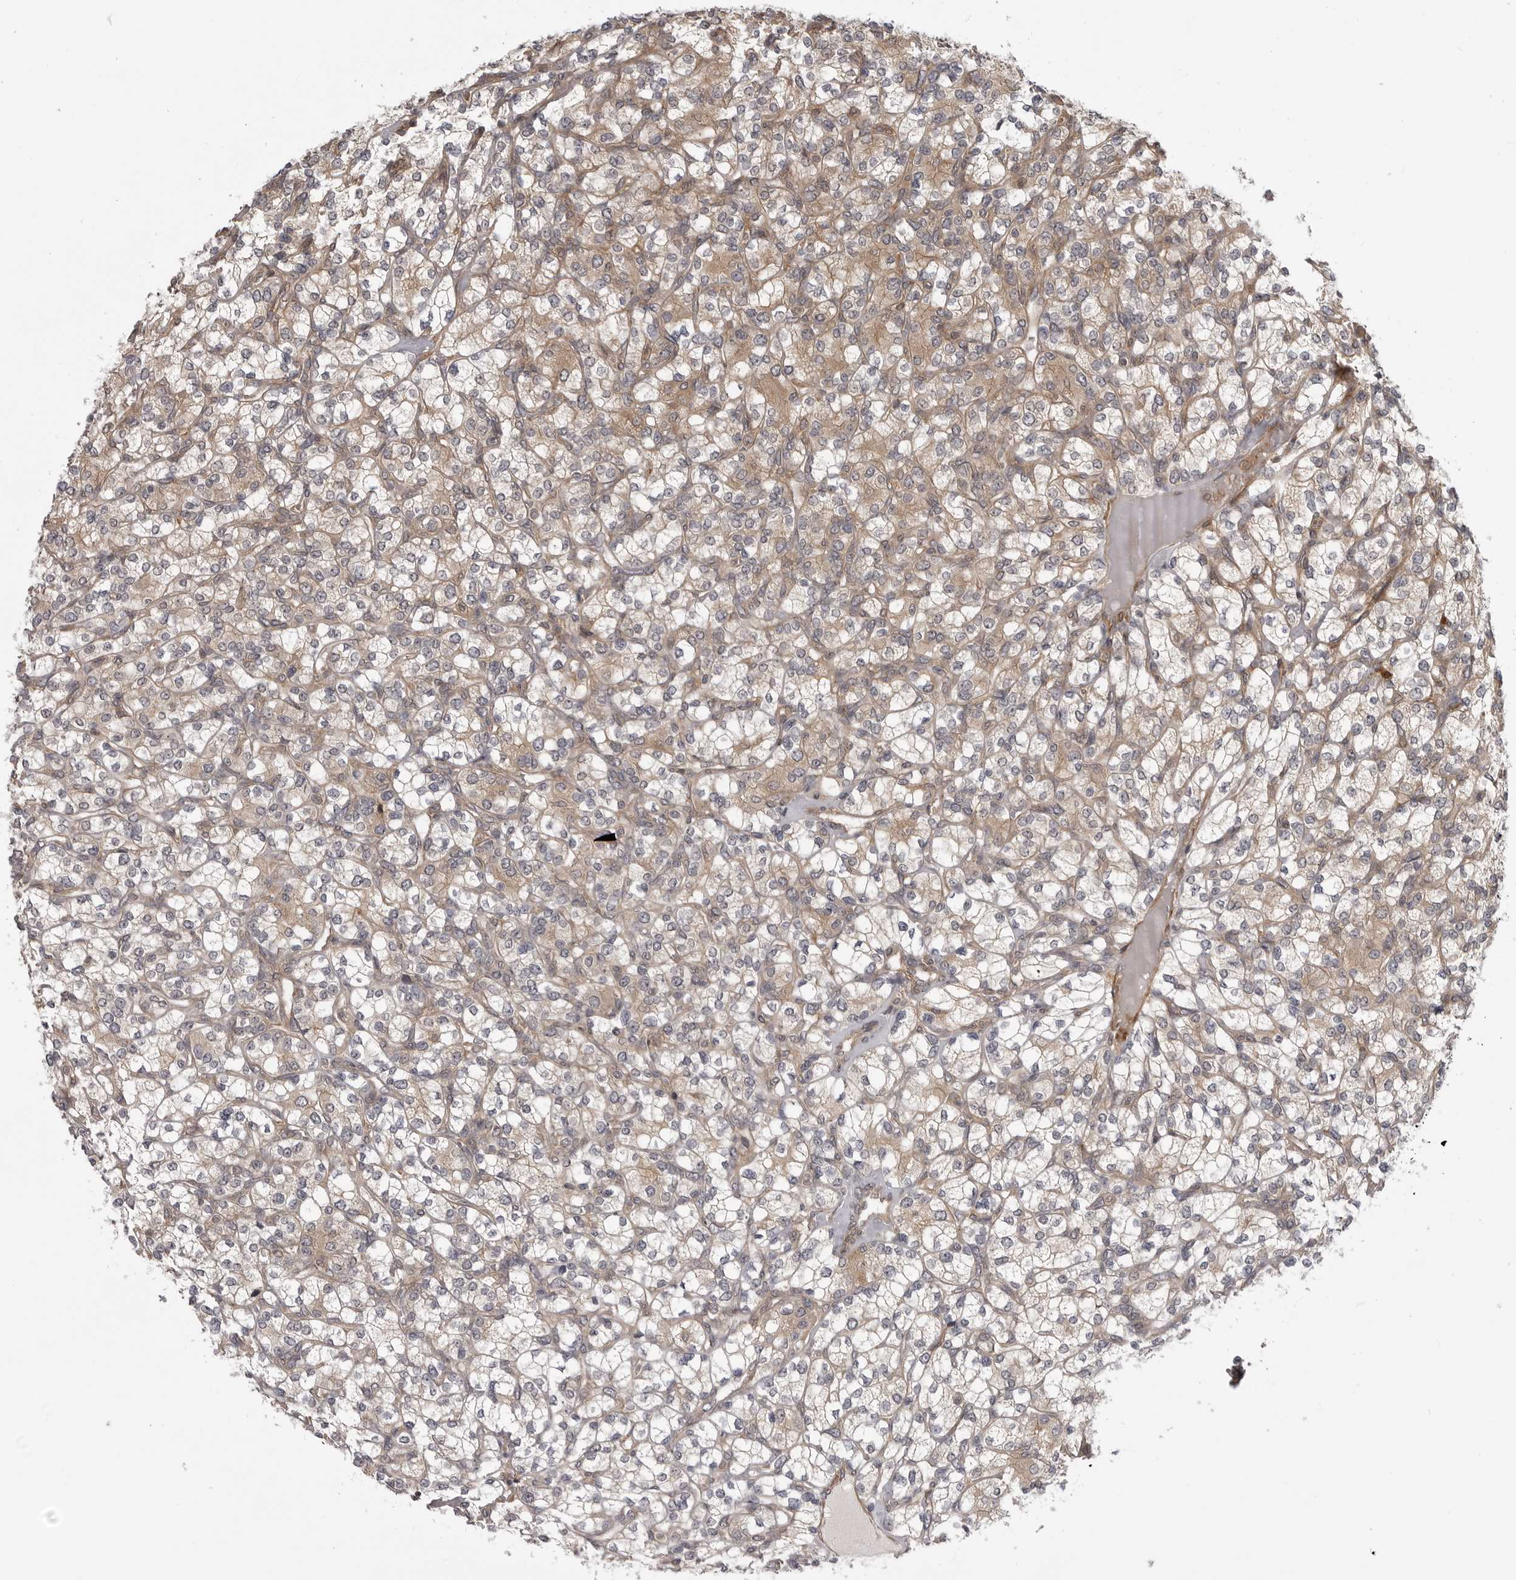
{"staining": {"intensity": "weak", "quantity": "25%-75%", "location": "cytoplasmic/membranous"}, "tissue": "renal cancer", "cell_type": "Tumor cells", "image_type": "cancer", "snomed": [{"axis": "morphology", "description": "Adenocarcinoma, NOS"}, {"axis": "topography", "description": "Kidney"}], "caption": "Protein staining of renal cancer tissue displays weak cytoplasmic/membranous positivity in approximately 25%-75% of tumor cells.", "gene": "LRRC45", "patient": {"sex": "male", "age": 77}}